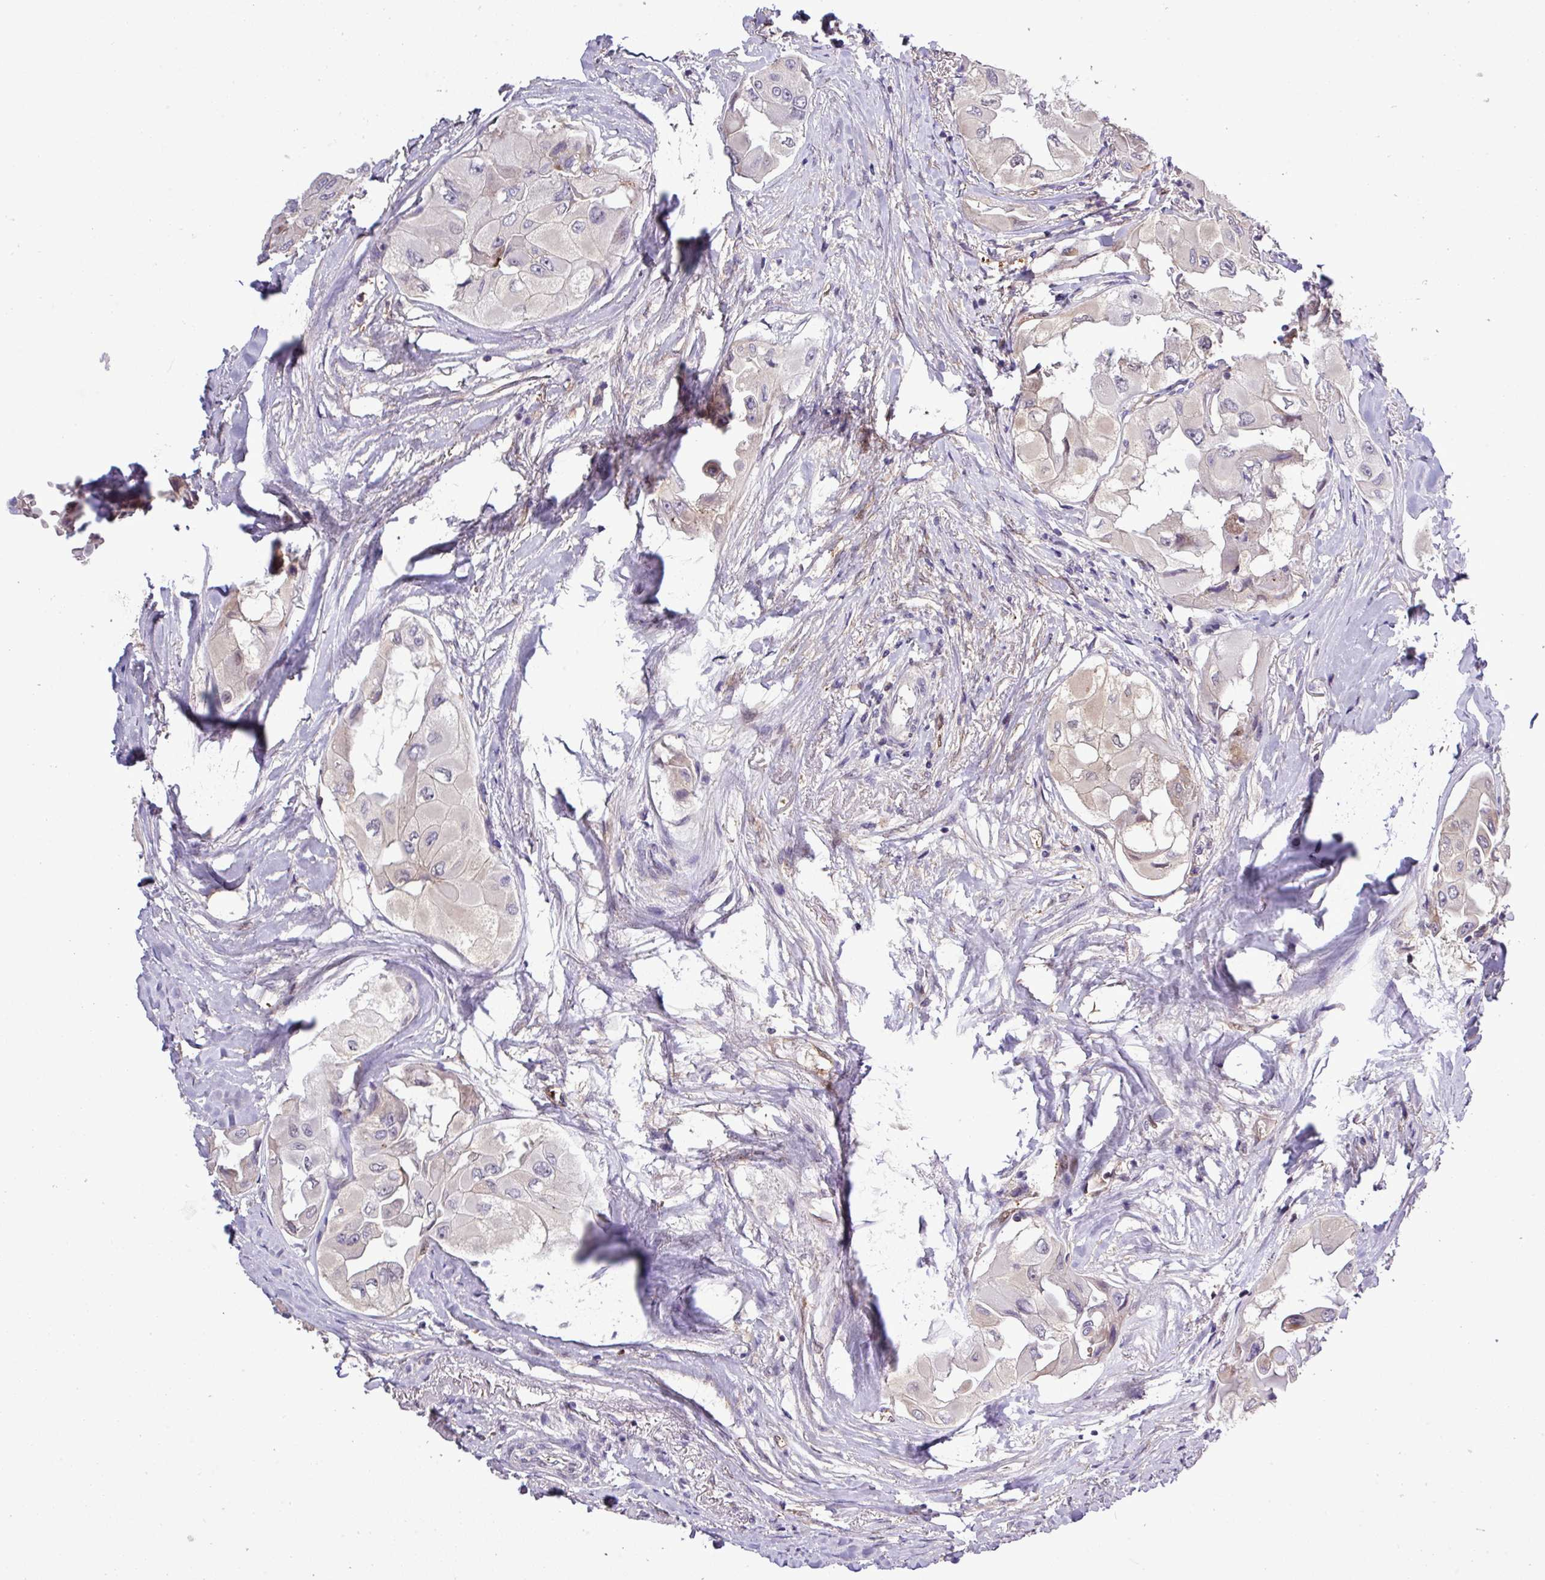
{"staining": {"intensity": "negative", "quantity": "none", "location": "none"}, "tissue": "thyroid cancer", "cell_type": "Tumor cells", "image_type": "cancer", "snomed": [{"axis": "morphology", "description": "Normal tissue, NOS"}, {"axis": "morphology", "description": "Papillary adenocarcinoma, NOS"}, {"axis": "topography", "description": "Thyroid gland"}], "caption": "Tumor cells are negative for brown protein staining in thyroid papillary adenocarcinoma.", "gene": "CARHSP1", "patient": {"sex": "female", "age": 59}}